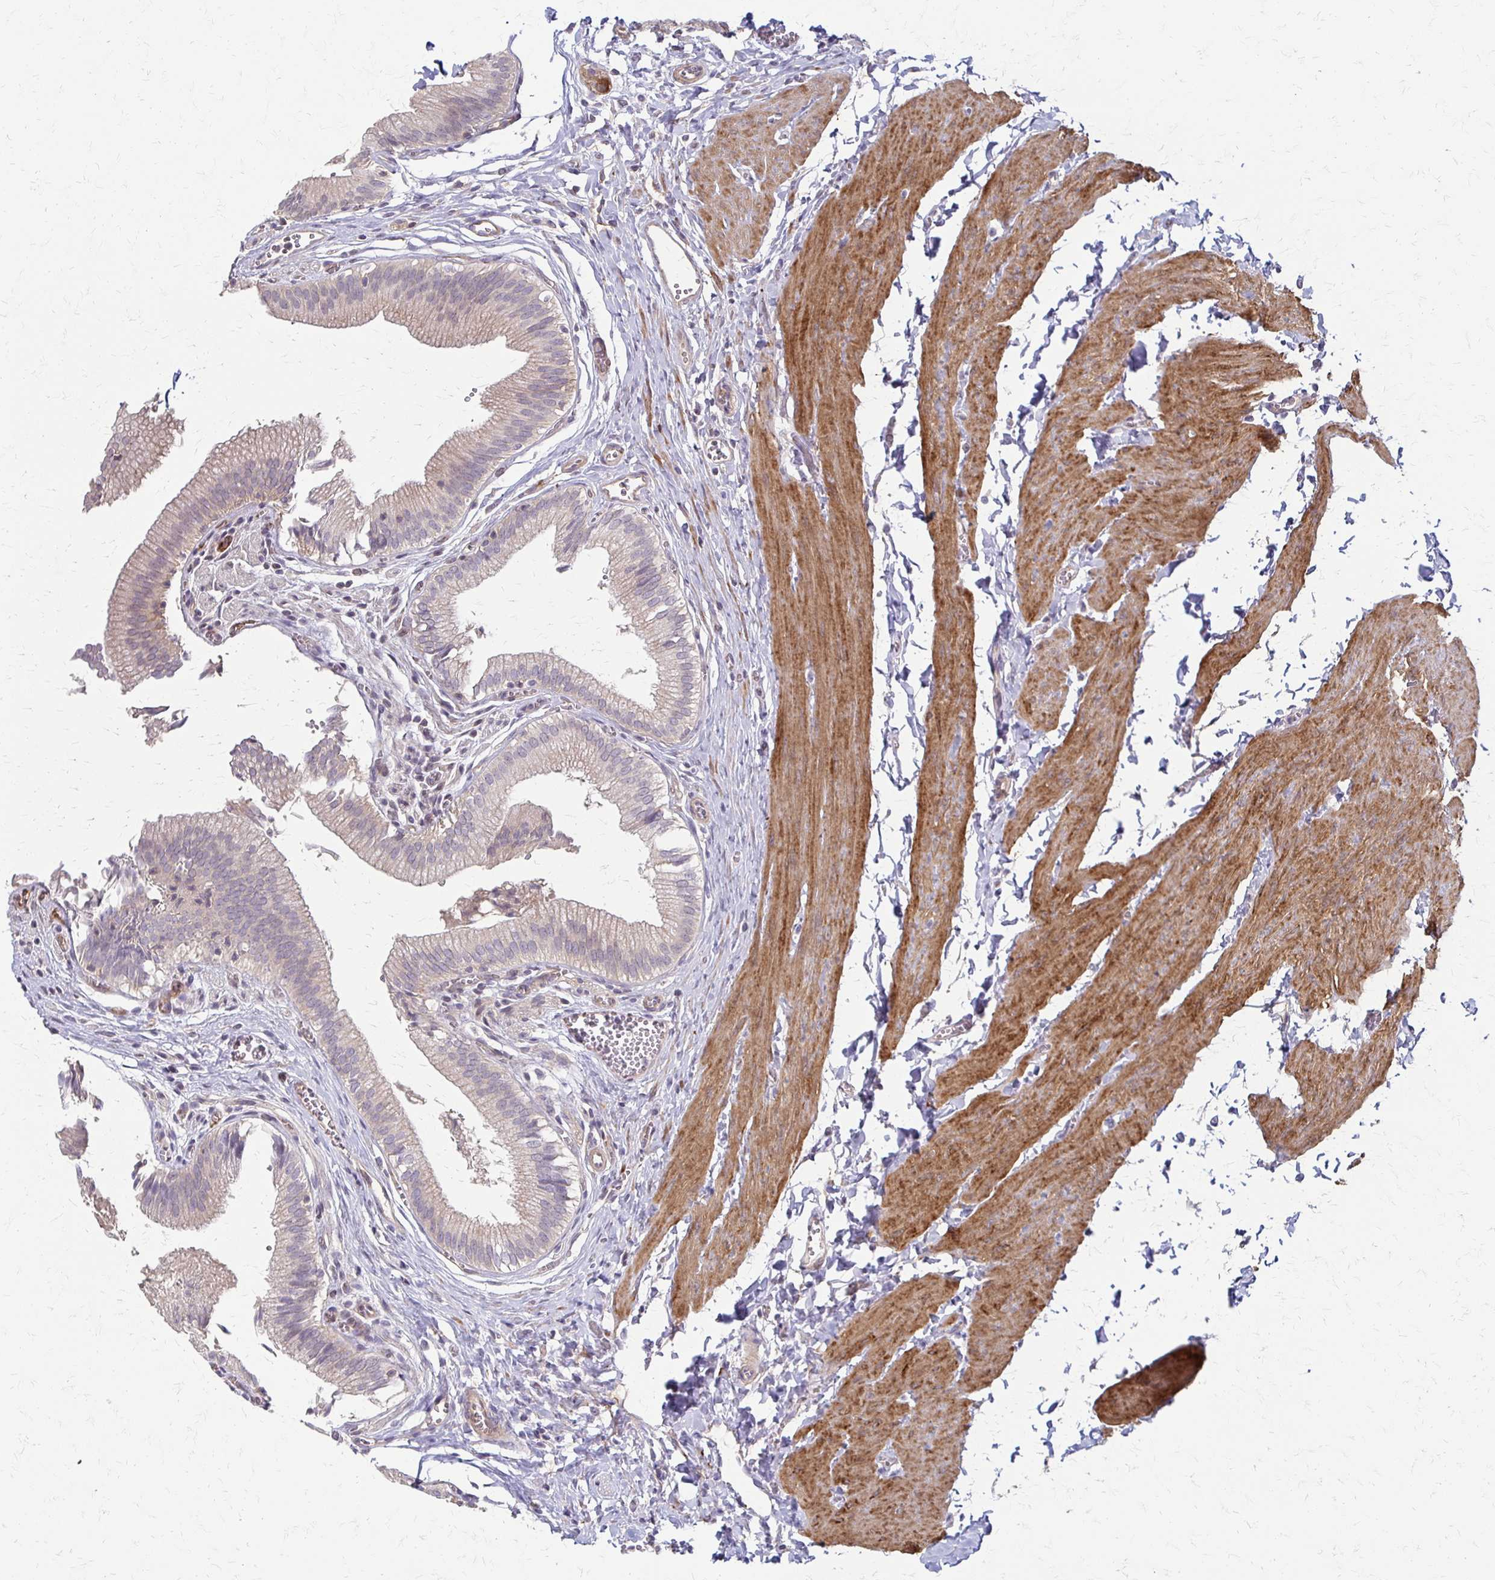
{"staining": {"intensity": "weak", "quantity": "25%-75%", "location": "cytoplasmic/membranous"}, "tissue": "gallbladder", "cell_type": "Glandular cells", "image_type": "normal", "snomed": [{"axis": "morphology", "description": "Normal tissue, NOS"}, {"axis": "topography", "description": "Gallbladder"}, {"axis": "topography", "description": "Peripheral nerve tissue"}], "caption": "Glandular cells exhibit low levels of weak cytoplasmic/membranous staining in approximately 25%-75% of cells in unremarkable human gallbladder.", "gene": "CFL2", "patient": {"sex": "male", "age": 17}}